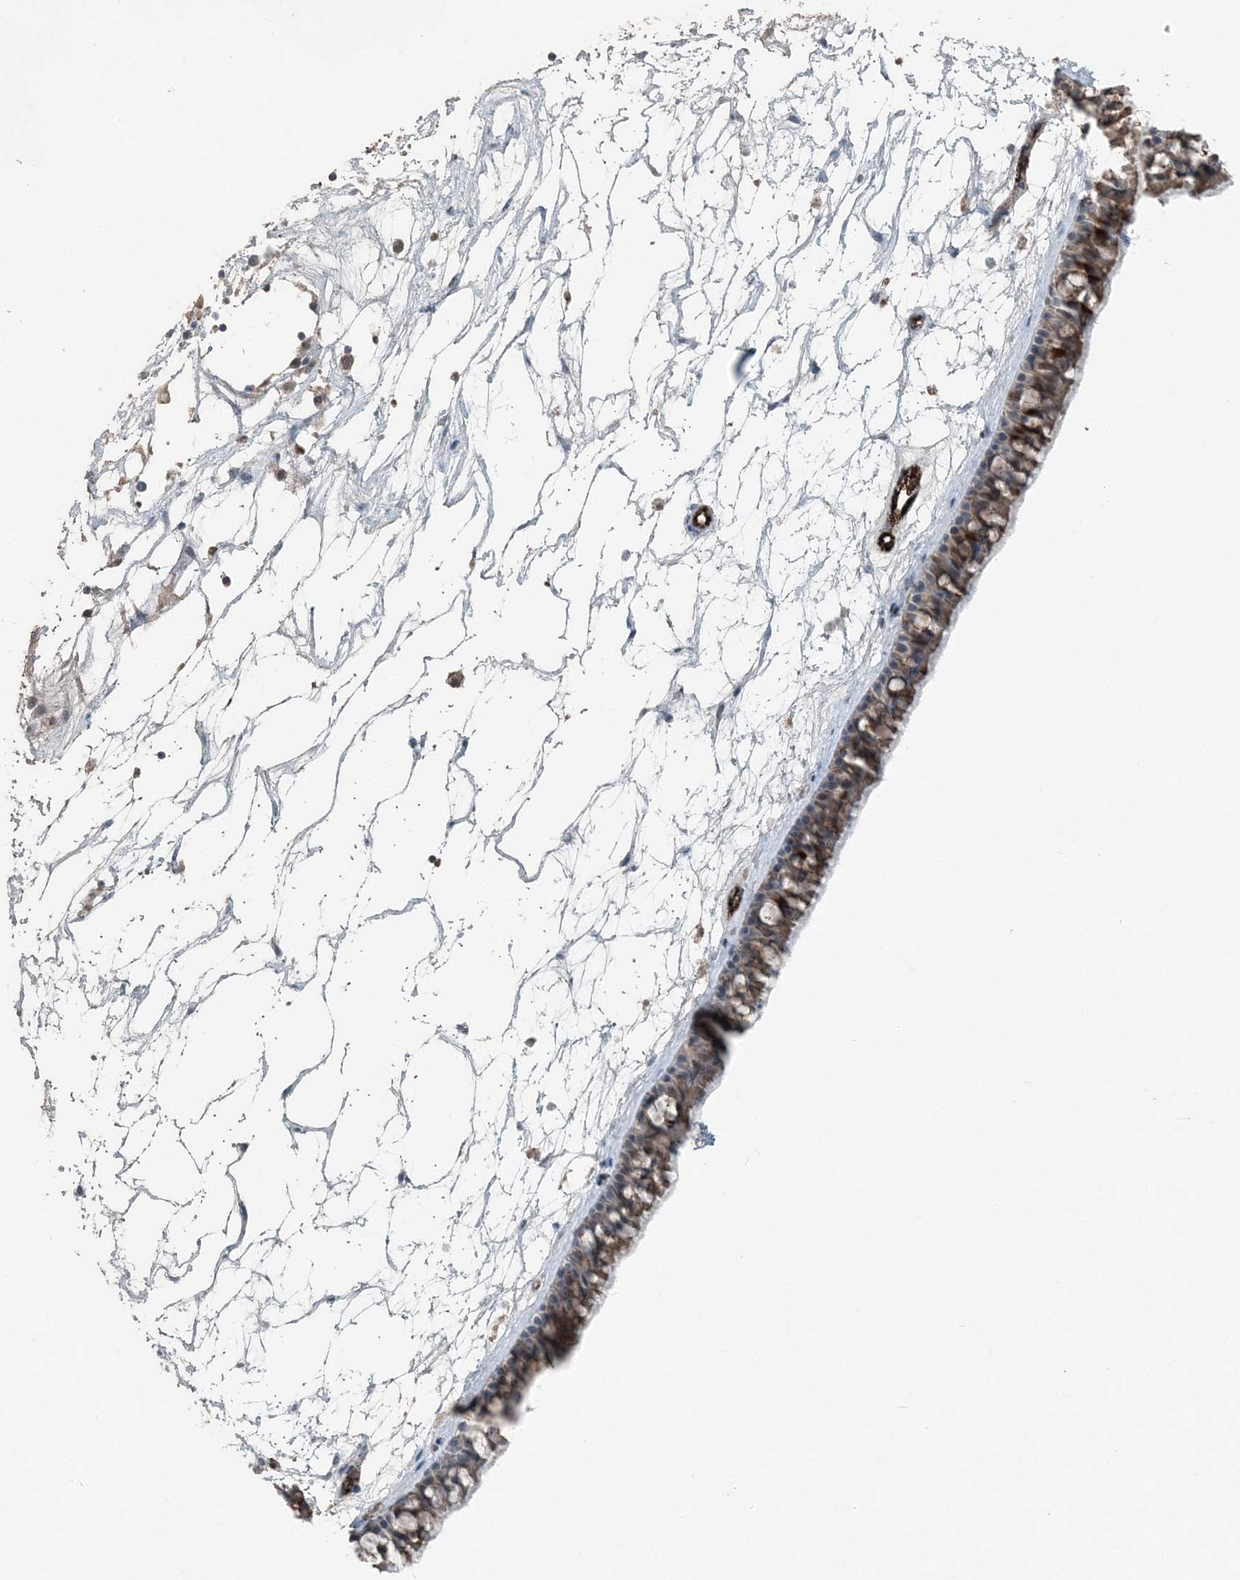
{"staining": {"intensity": "moderate", "quantity": "25%-75%", "location": "cytoplasmic/membranous"}, "tissue": "nasopharynx", "cell_type": "Respiratory epithelial cells", "image_type": "normal", "snomed": [{"axis": "morphology", "description": "Normal tissue, NOS"}, {"axis": "topography", "description": "Nasopharynx"}], "caption": "There is medium levels of moderate cytoplasmic/membranous positivity in respiratory epithelial cells of unremarkable nasopharynx, as demonstrated by immunohistochemical staining (brown color).", "gene": "ELOVL7", "patient": {"sex": "male", "age": 64}}